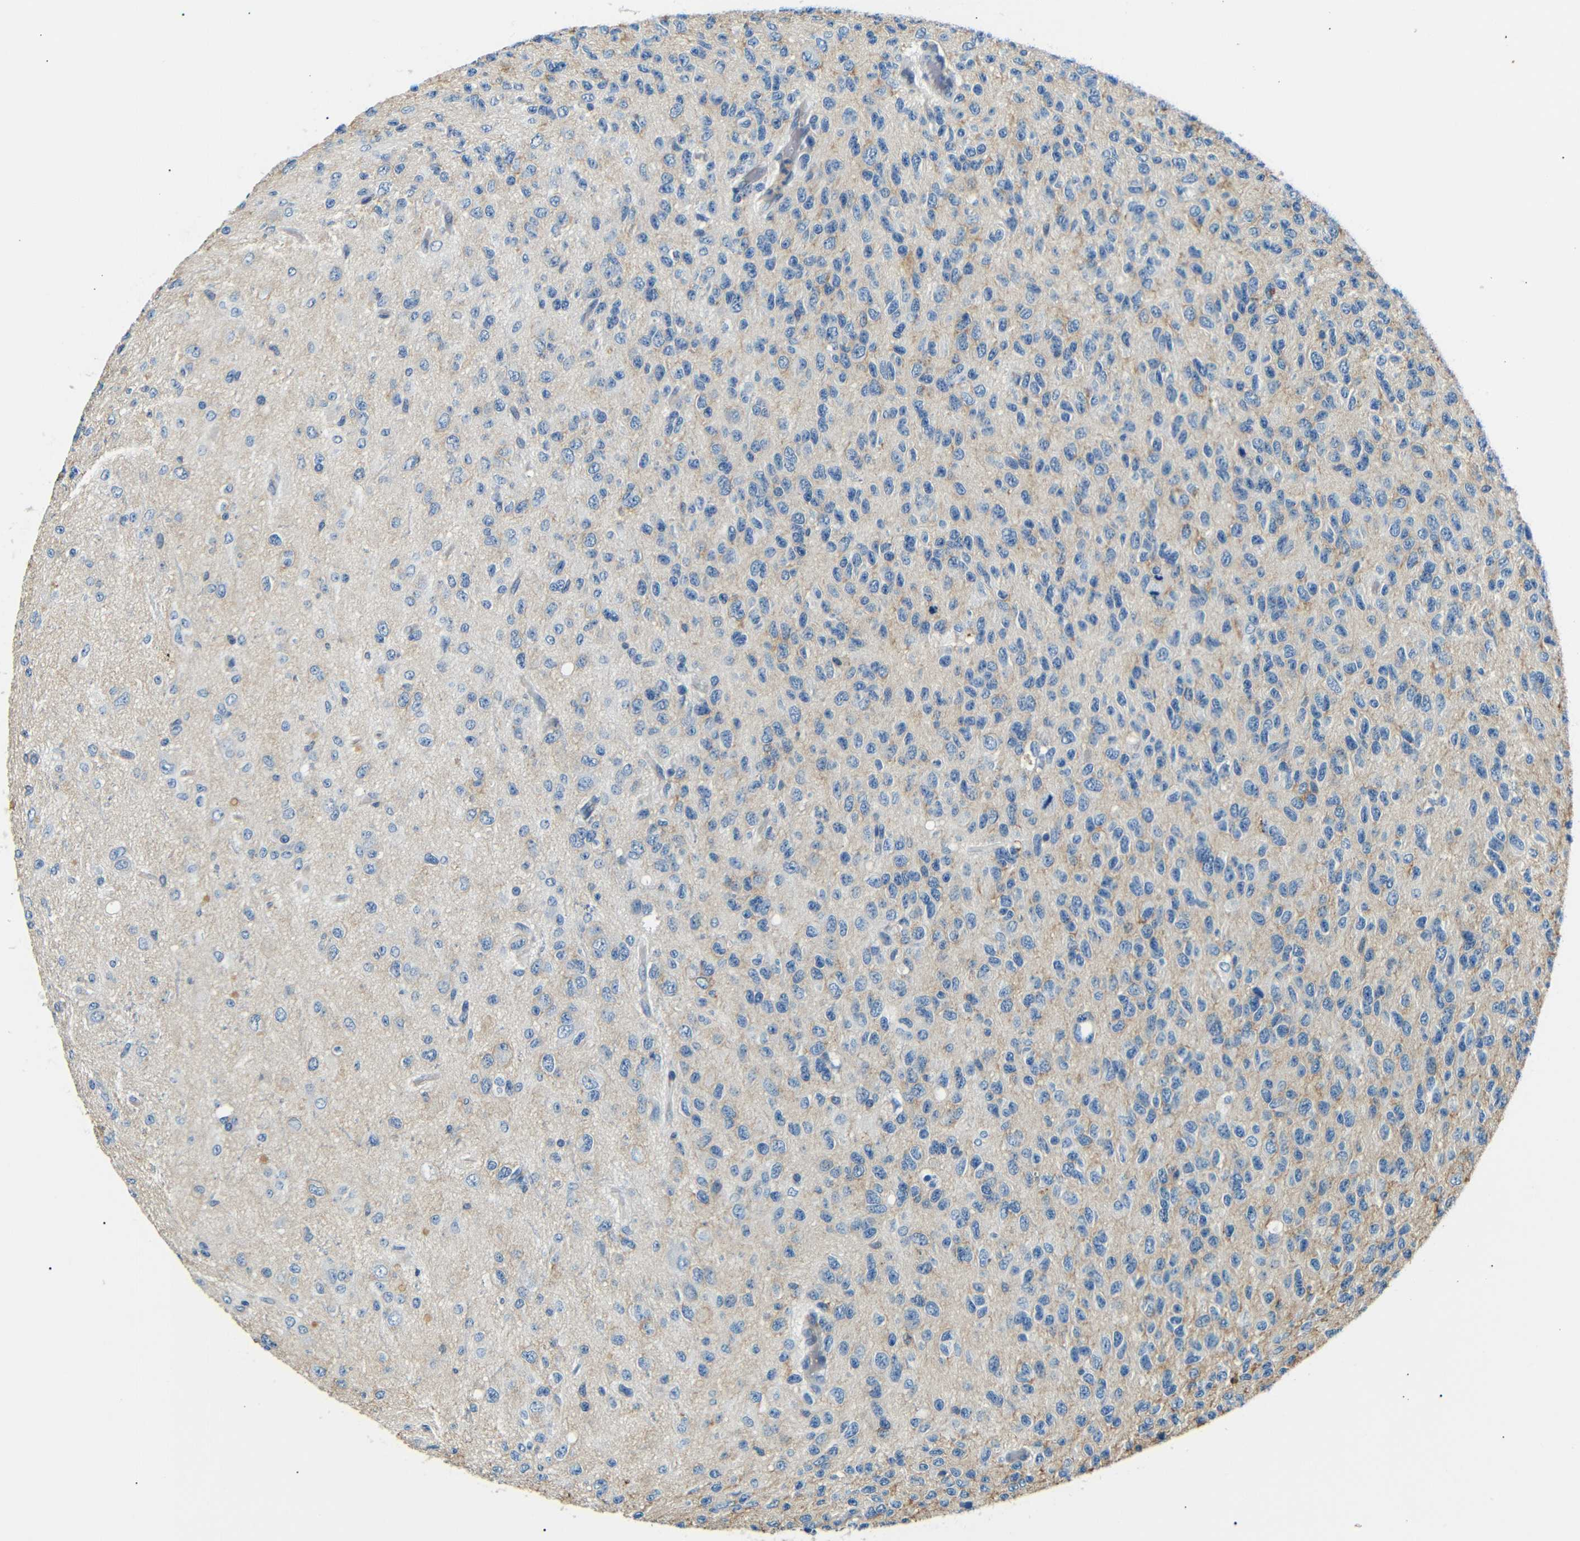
{"staining": {"intensity": "negative", "quantity": "none", "location": "none"}, "tissue": "glioma", "cell_type": "Tumor cells", "image_type": "cancer", "snomed": [{"axis": "morphology", "description": "Glioma, malignant, High grade"}, {"axis": "topography", "description": "pancreas cauda"}], "caption": "Immunohistochemistry (IHC) of glioma demonstrates no positivity in tumor cells.", "gene": "LHCGR", "patient": {"sex": "male", "age": 60}}